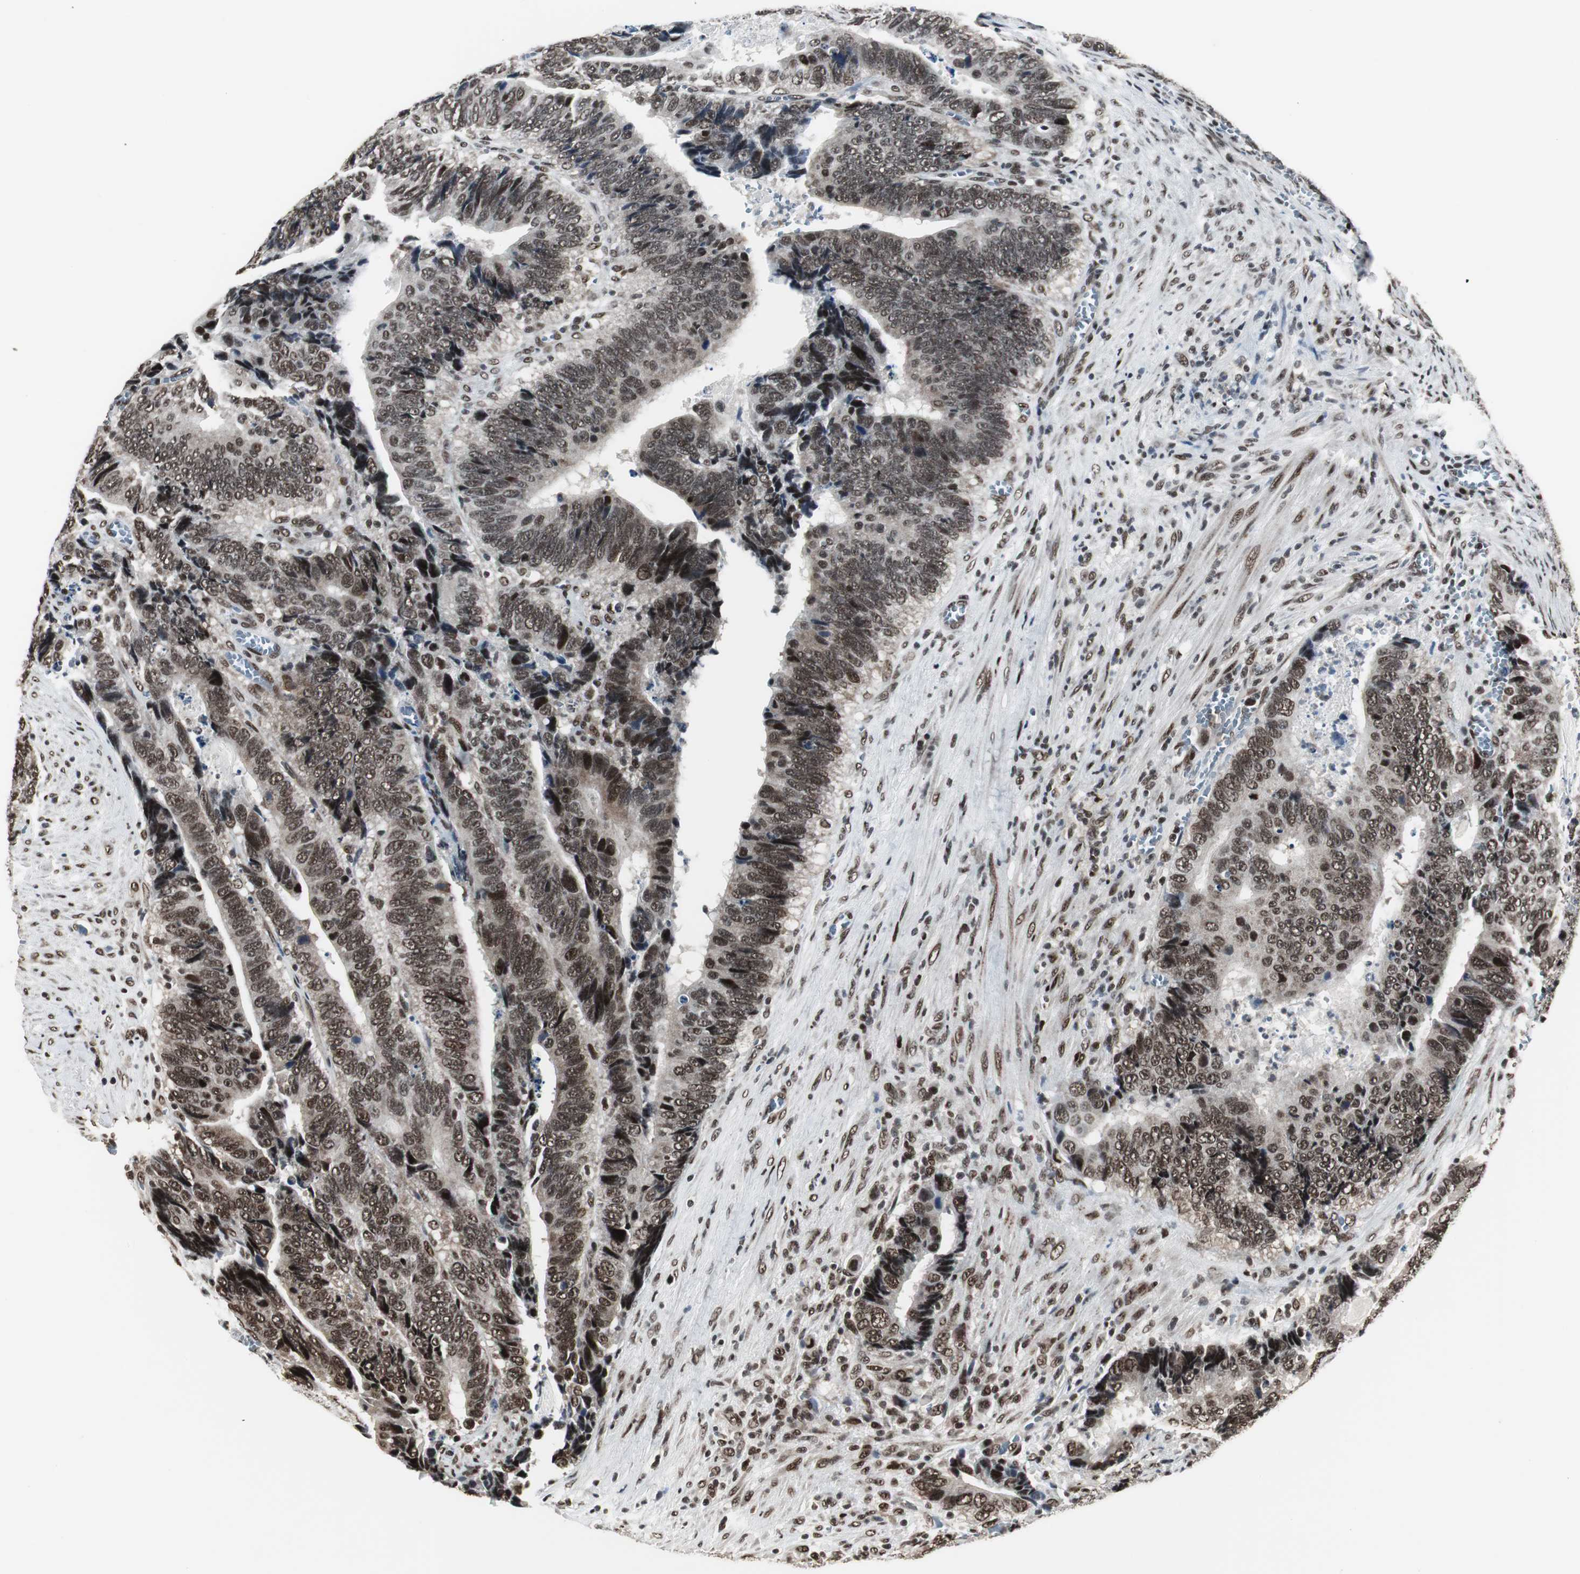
{"staining": {"intensity": "strong", "quantity": ">75%", "location": "nuclear"}, "tissue": "colorectal cancer", "cell_type": "Tumor cells", "image_type": "cancer", "snomed": [{"axis": "morphology", "description": "Adenocarcinoma, NOS"}, {"axis": "topography", "description": "Colon"}], "caption": "Protein staining of colorectal cancer tissue reveals strong nuclear staining in about >75% of tumor cells.", "gene": "CDK9", "patient": {"sex": "male", "age": 72}}